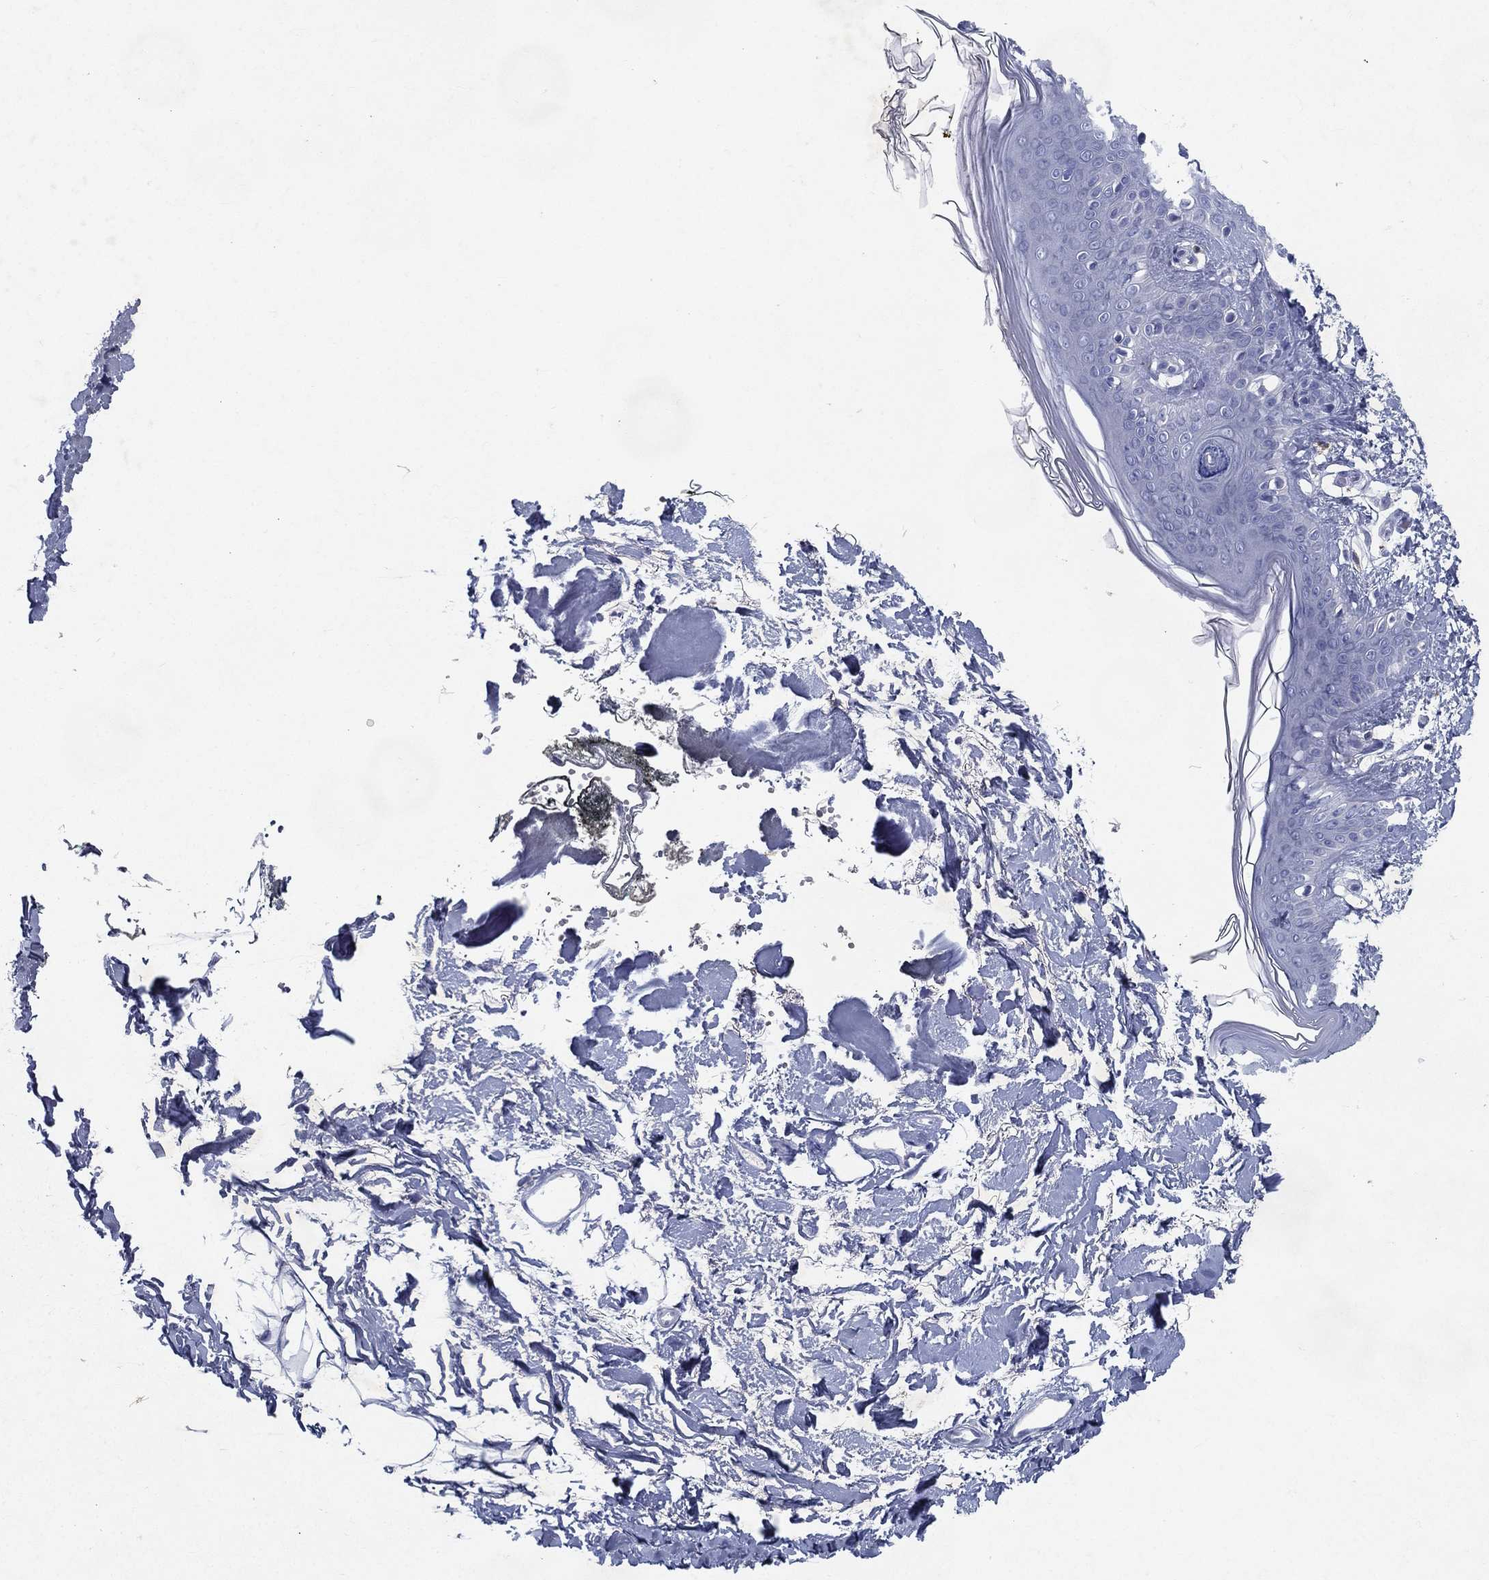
{"staining": {"intensity": "negative", "quantity": "none", "location": "none"}, "tissue": "skin", "cell_type": "Fibroblasts", "image_type": "normal", "snomed": [{"axis": "morphology", "description": "Normal tissue, NOS"}, {"axis": "topography", "description": "Skin"}], "caption": "A high-resolution photomicrograph shows IHC staining of unremarkable skin, which shows no significant positivity in fibroblasts. Nuclei are stained in blue.", "gene": "RGS13", "patient": {"sex": "female", "age": 34}}